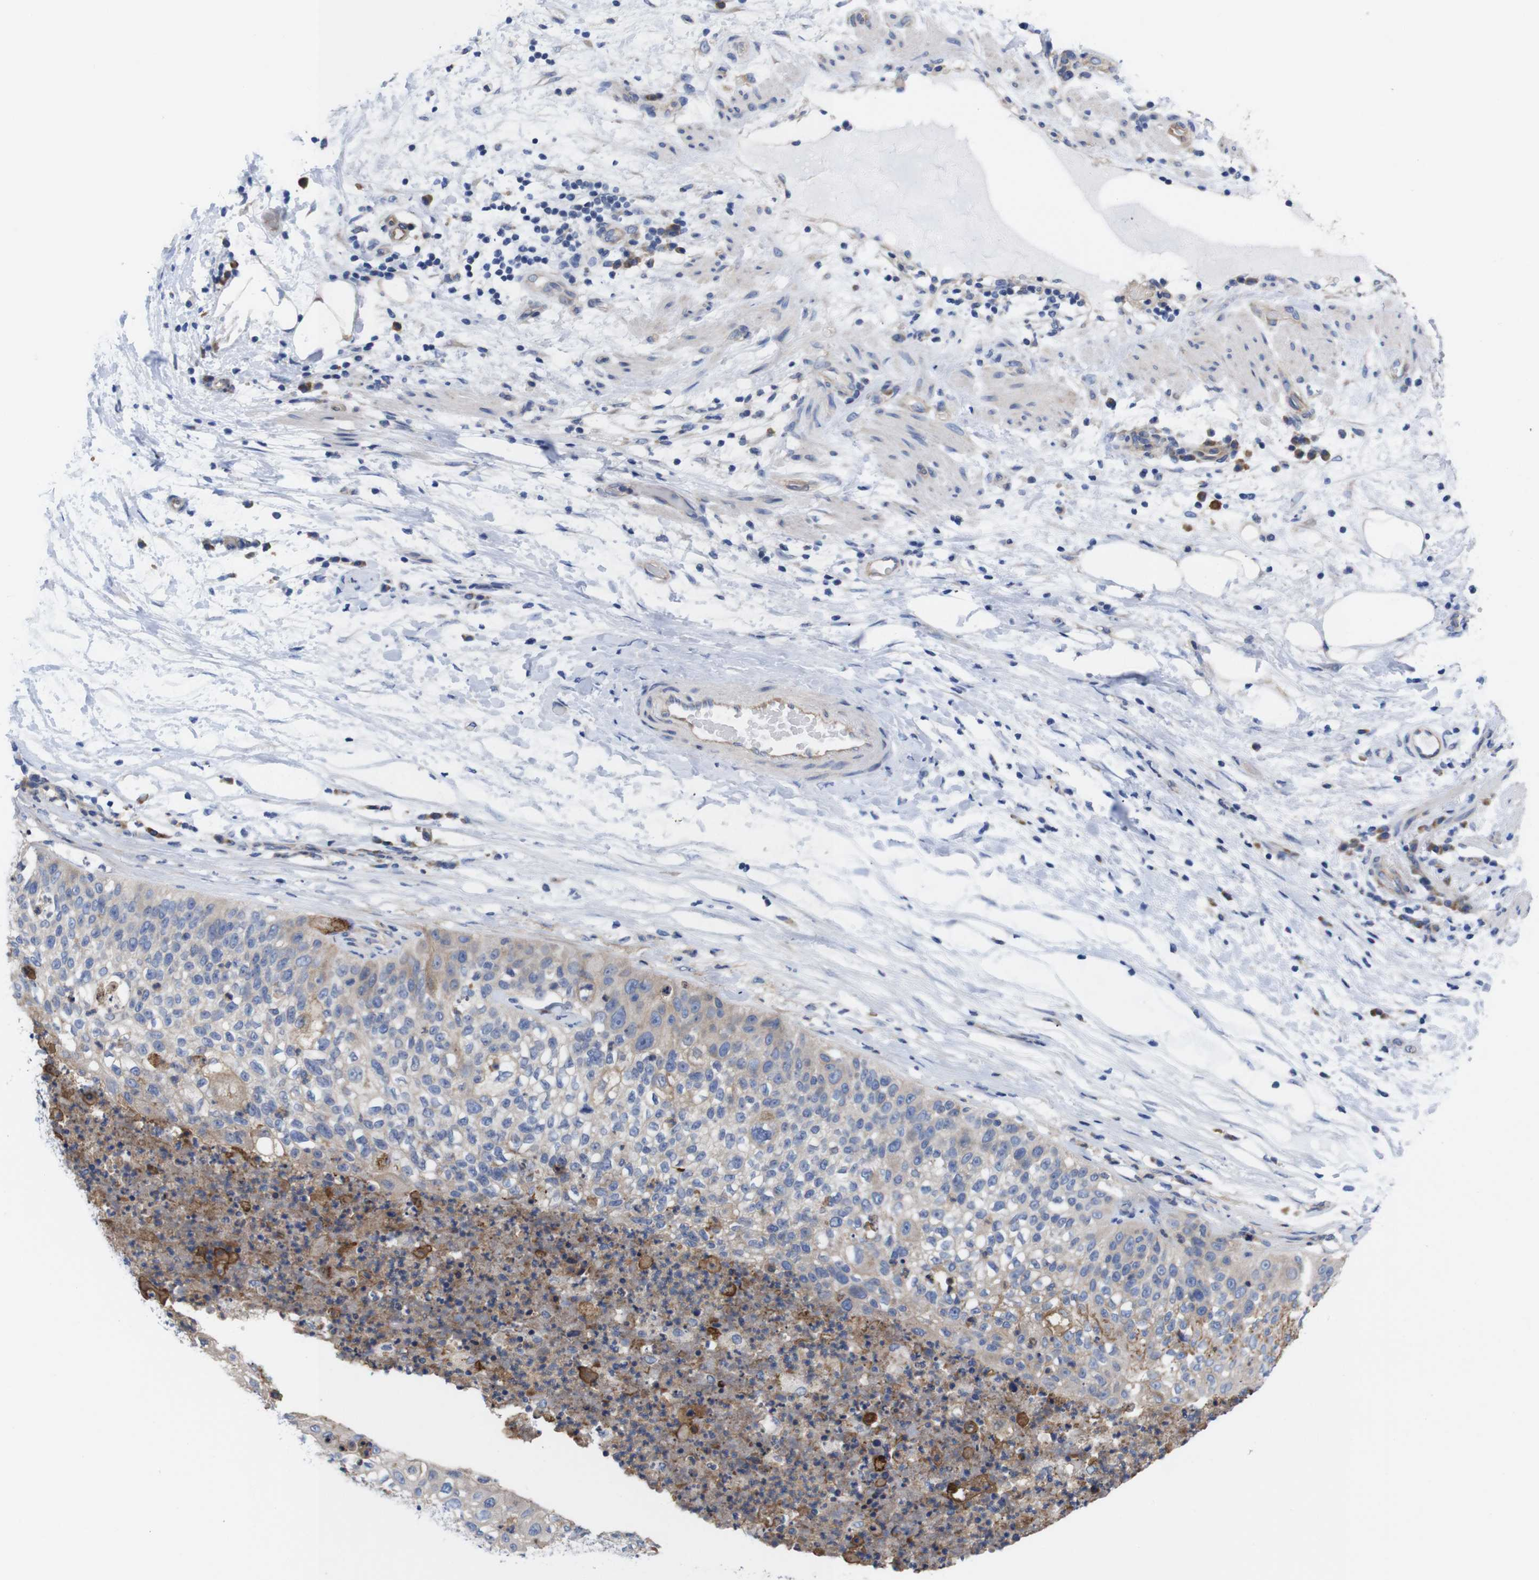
{"staining": {"intensity": "weak", "quantity": ">75%", "location": "cytoplasmic/membranous"}, "tissue": "lung cancer", "cell_type": "Tumor cells", "image_type": "cancer", "snomed": [{"axis": "morphology", "description": "Inflammation, NOS"}, {"axis": "morphology", "description": "Squamous cell carcinoma, NOS"}, {"axis": "topography", "description": "Lymph node"}, {"axis": "topography", "description": "Soft tissue"}, {"axis": "topography", "description": "Lung"}], "caption": "Weak cytoplasmic/membranous positivity for a protein is present in about >75% of tumor cells of lung cancer using immunohistochemistry.", "gene": "USH1C", "patient": {"sex": "male", "age": 66}}